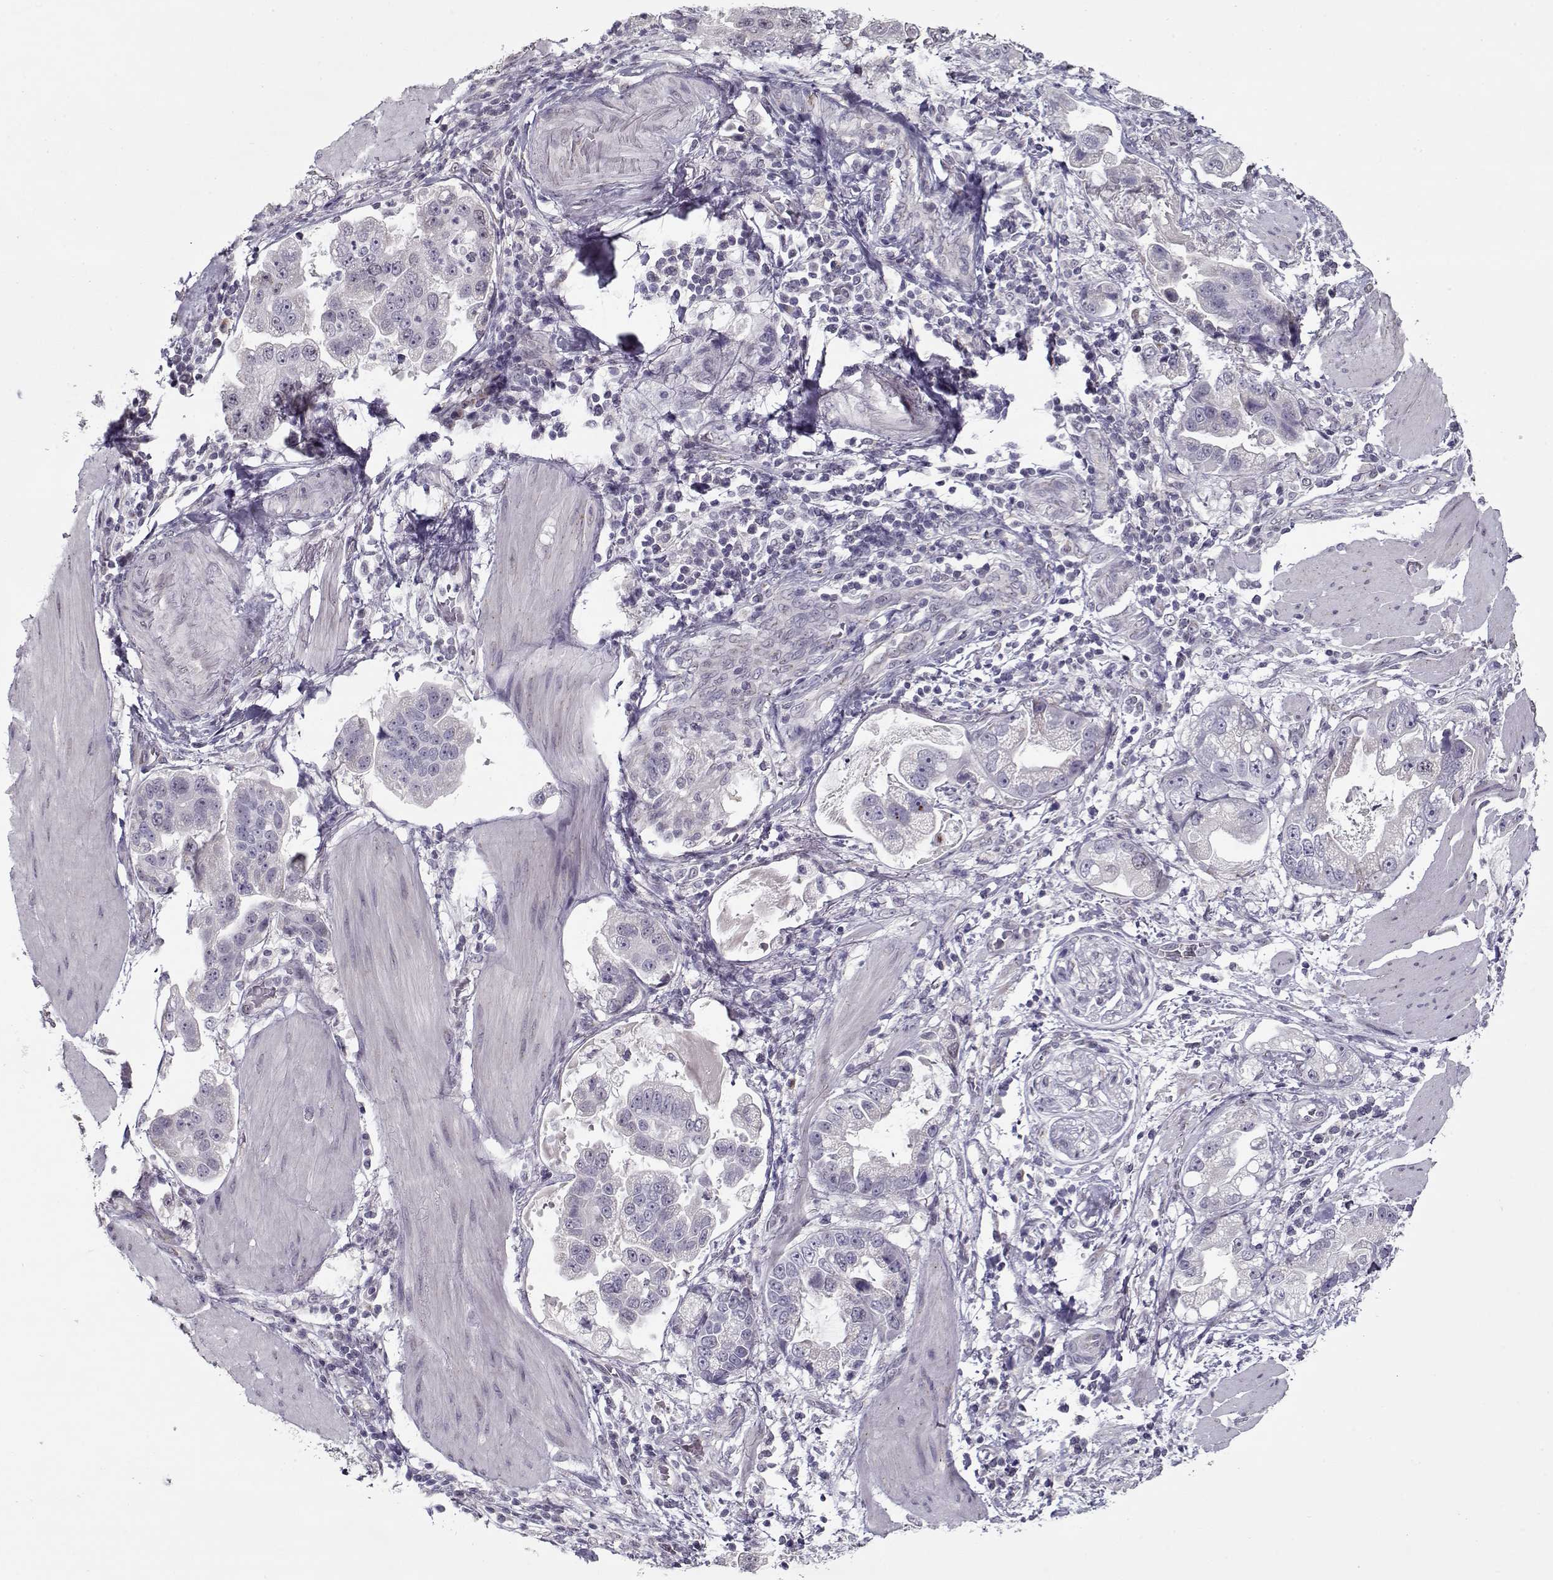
{"staining": {"intensity": "negative", "quantity": "none", "location": "none"}, "tissue": "stomach cancer", "cell_type": "Tumor cells", "image_type": "cancer", "snomed": [{"axis": "morphology", "description": "Adenocarcinoma, NOS"}, {"axis": "topography", "description": "Stomach"}], "caption": "High power microscopy histopathology image of an IHC histopathology image of stomach cancer, revealing no significant expression in tumor cells.", "gene": "SEC16B", "patient": {"sex": "male", "age": 59}}